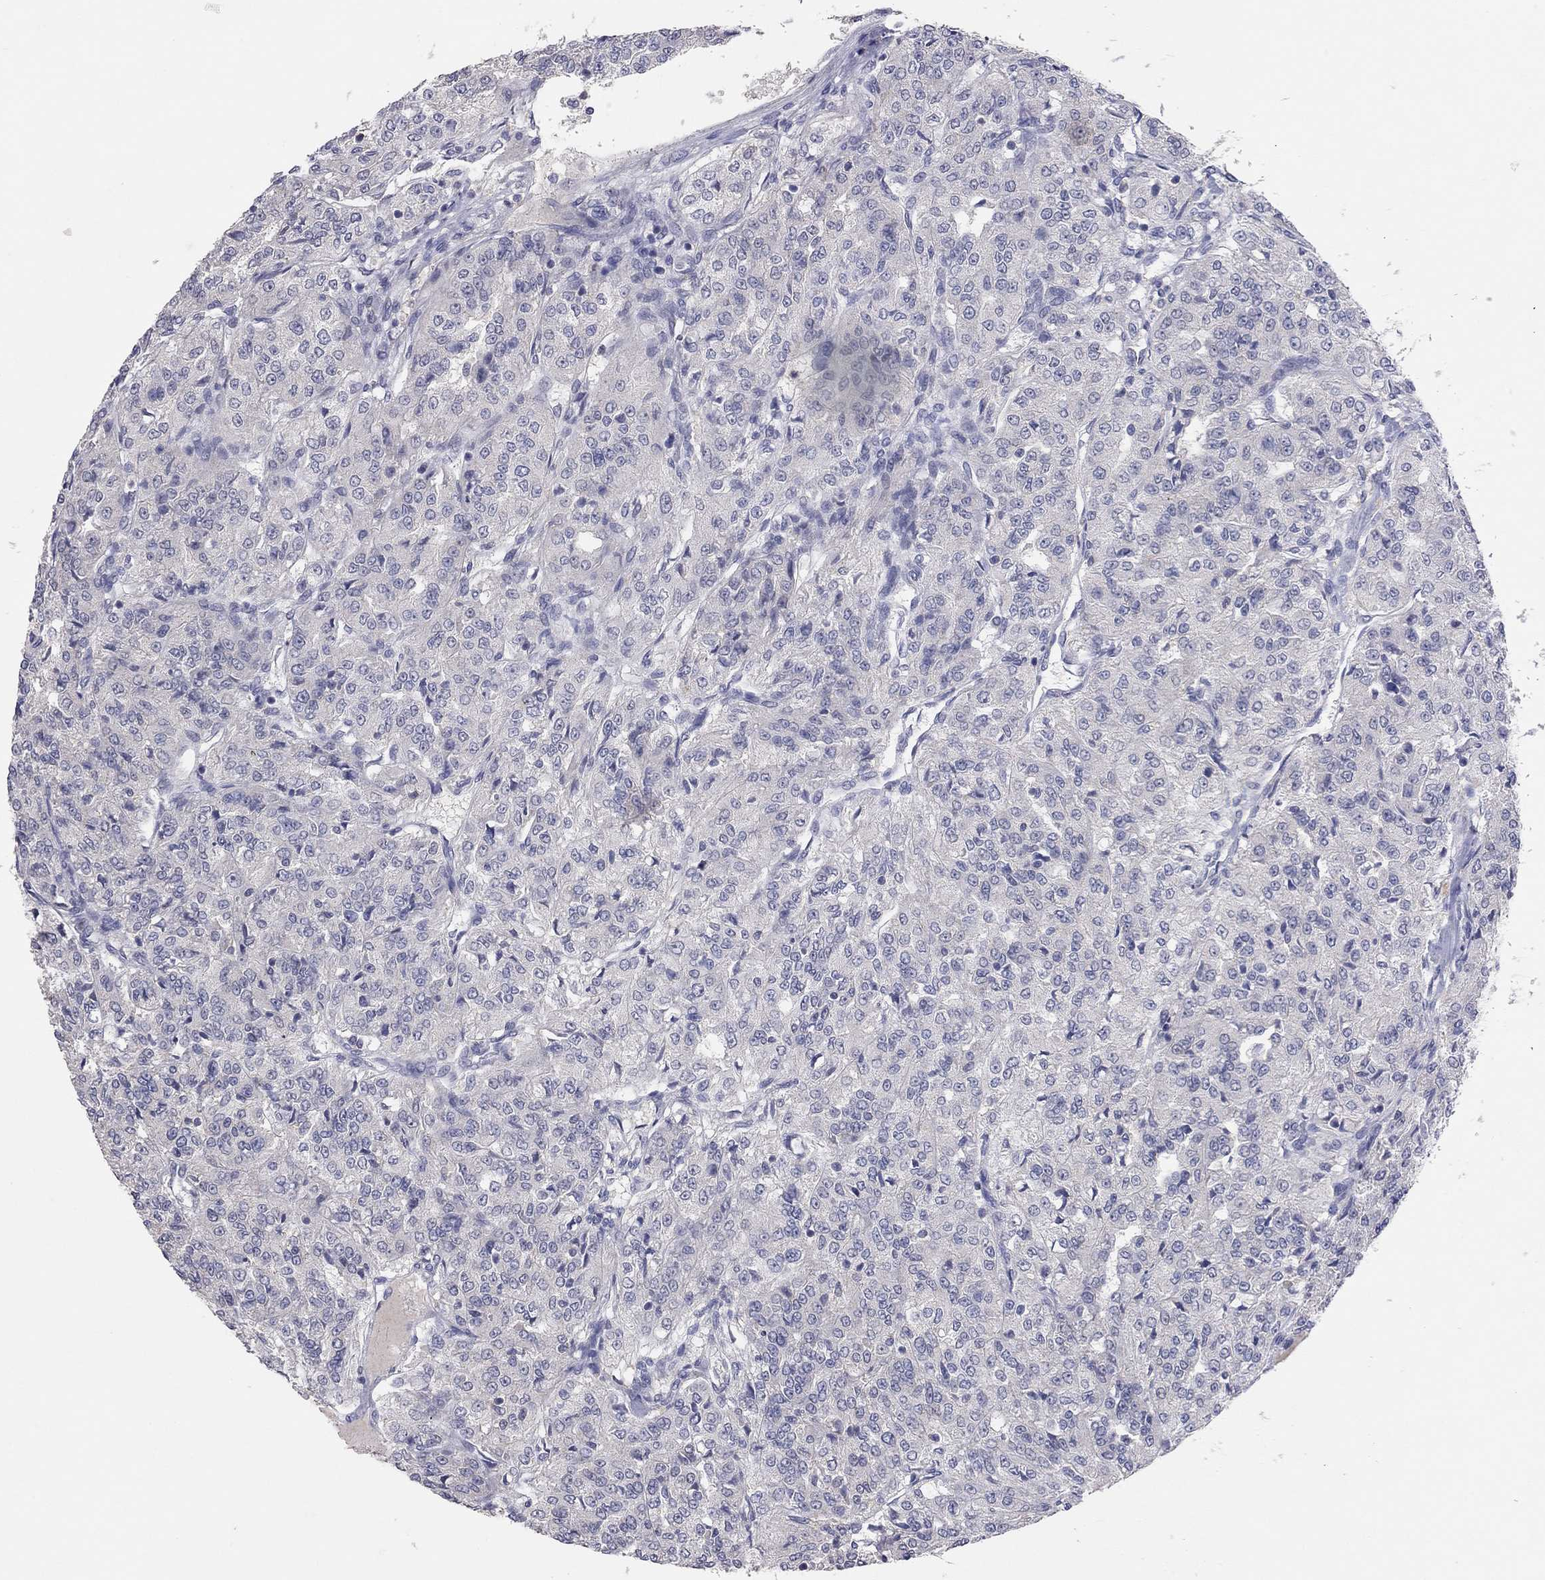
{"staining": {"intensity": "negative", "quantity": "none", "location": "none"}, "tissue": "renal cancer", "cell_type": "Tumor cells", "image_type": "cancer", "snomed": [{"axis": "morphology", "description": "Adenocarcinoma, NOS"}, {"axis": "topography", "description": "Kidney"}], "caption": "A histopathology image of renal cancer stained for a protein demonstrates no brown staining in tumor cells.", "gene": "MMP13", "patient": {"sex": "female", "age": 63}}